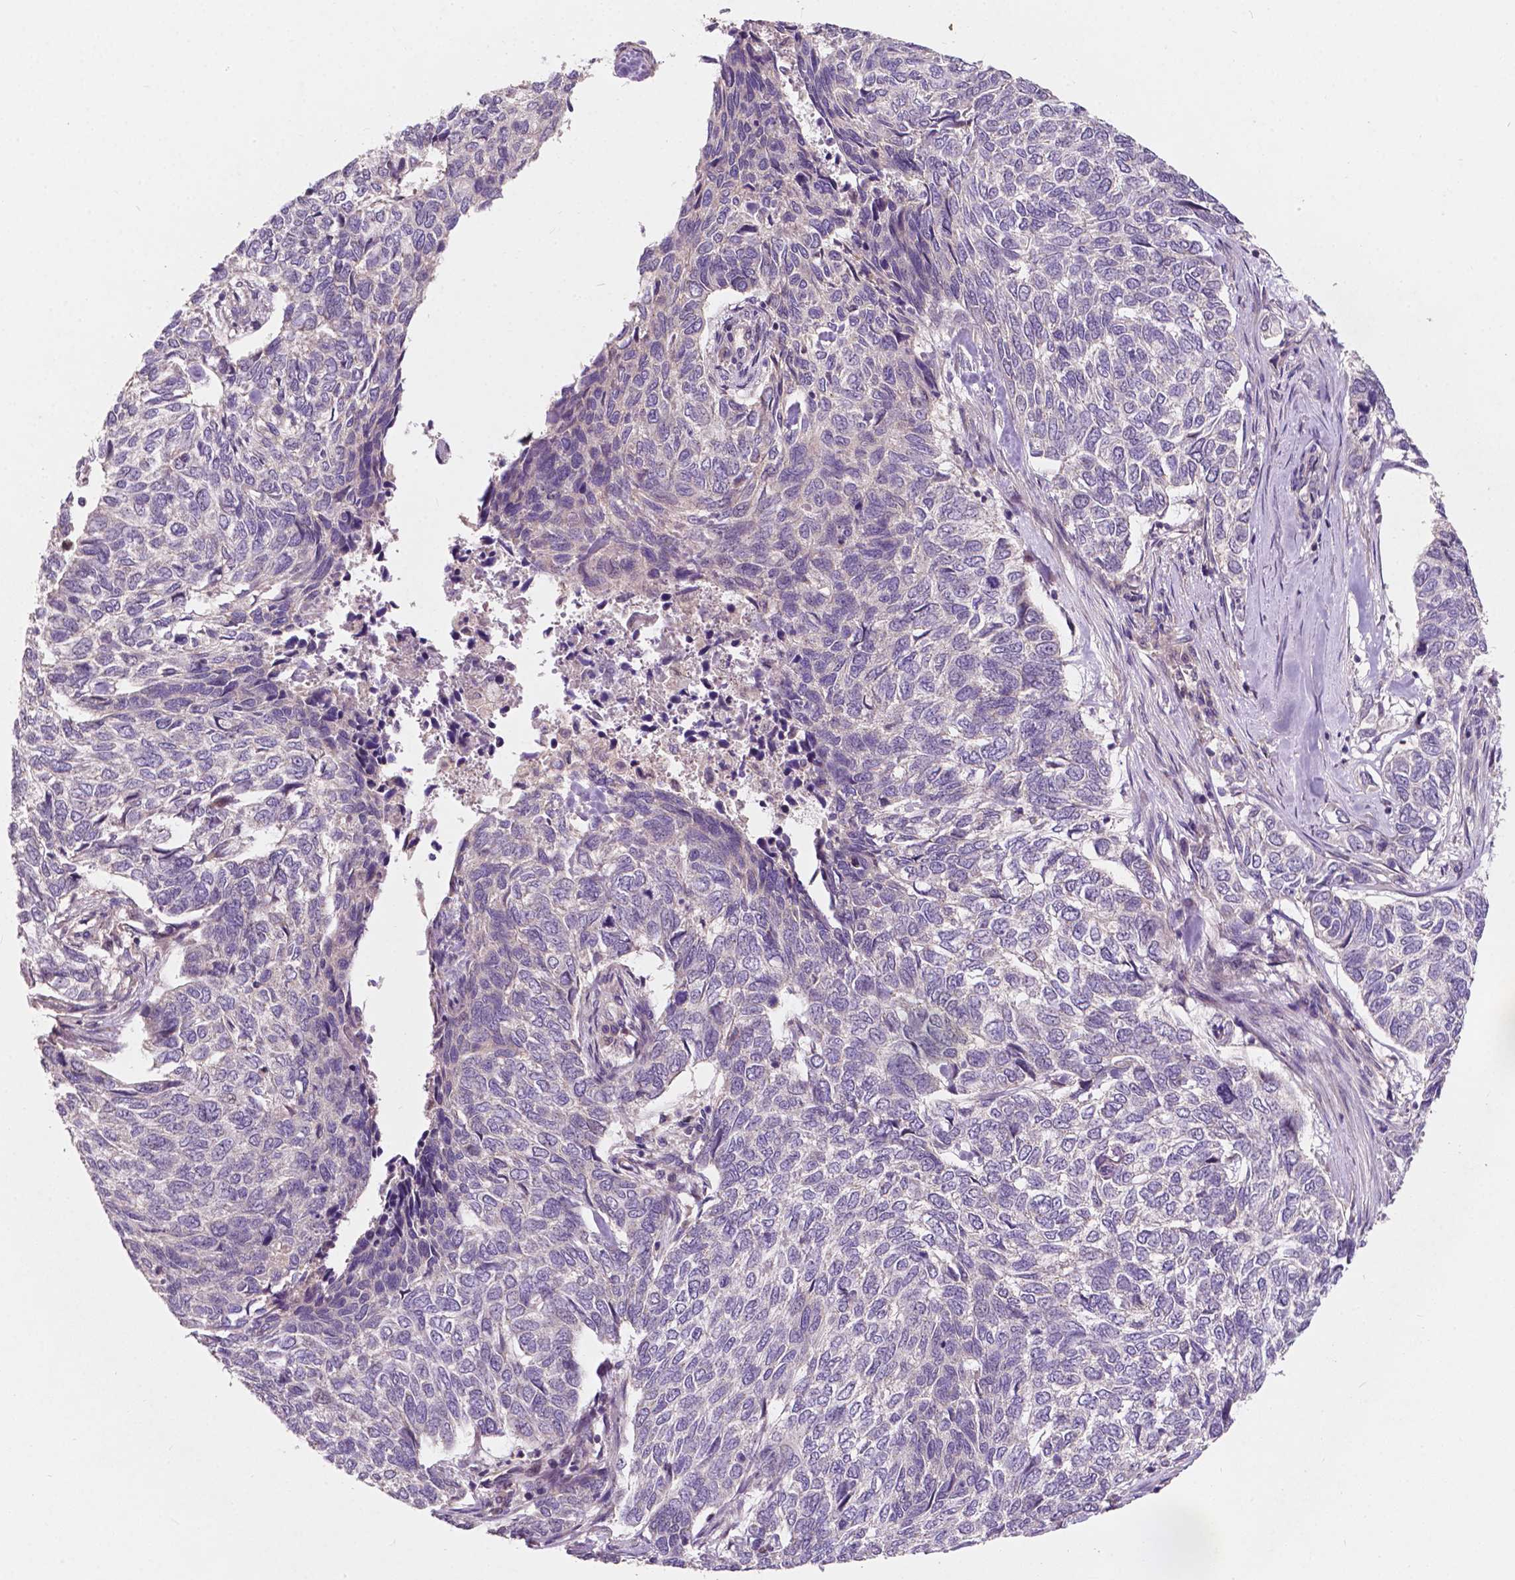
{"staining": {"intensity": "negative", "quantity": "none", "location": "none"}, "tissue": "skin cancer", "cell_type": "Tumor cells", "image_type": "cancer", "snomed": [{"axis": "morphology", "description": "Basal cell carcinoma"}, {"axis": "topography", "description": "Skin"}], "caption": "Skin cancer (basal cell carcinoma) was stained to show a protein in brown. There is no significant positivity in tumor cells.", "gene": "DUSP16", "patient": {"sex": "female", "age": 65}}